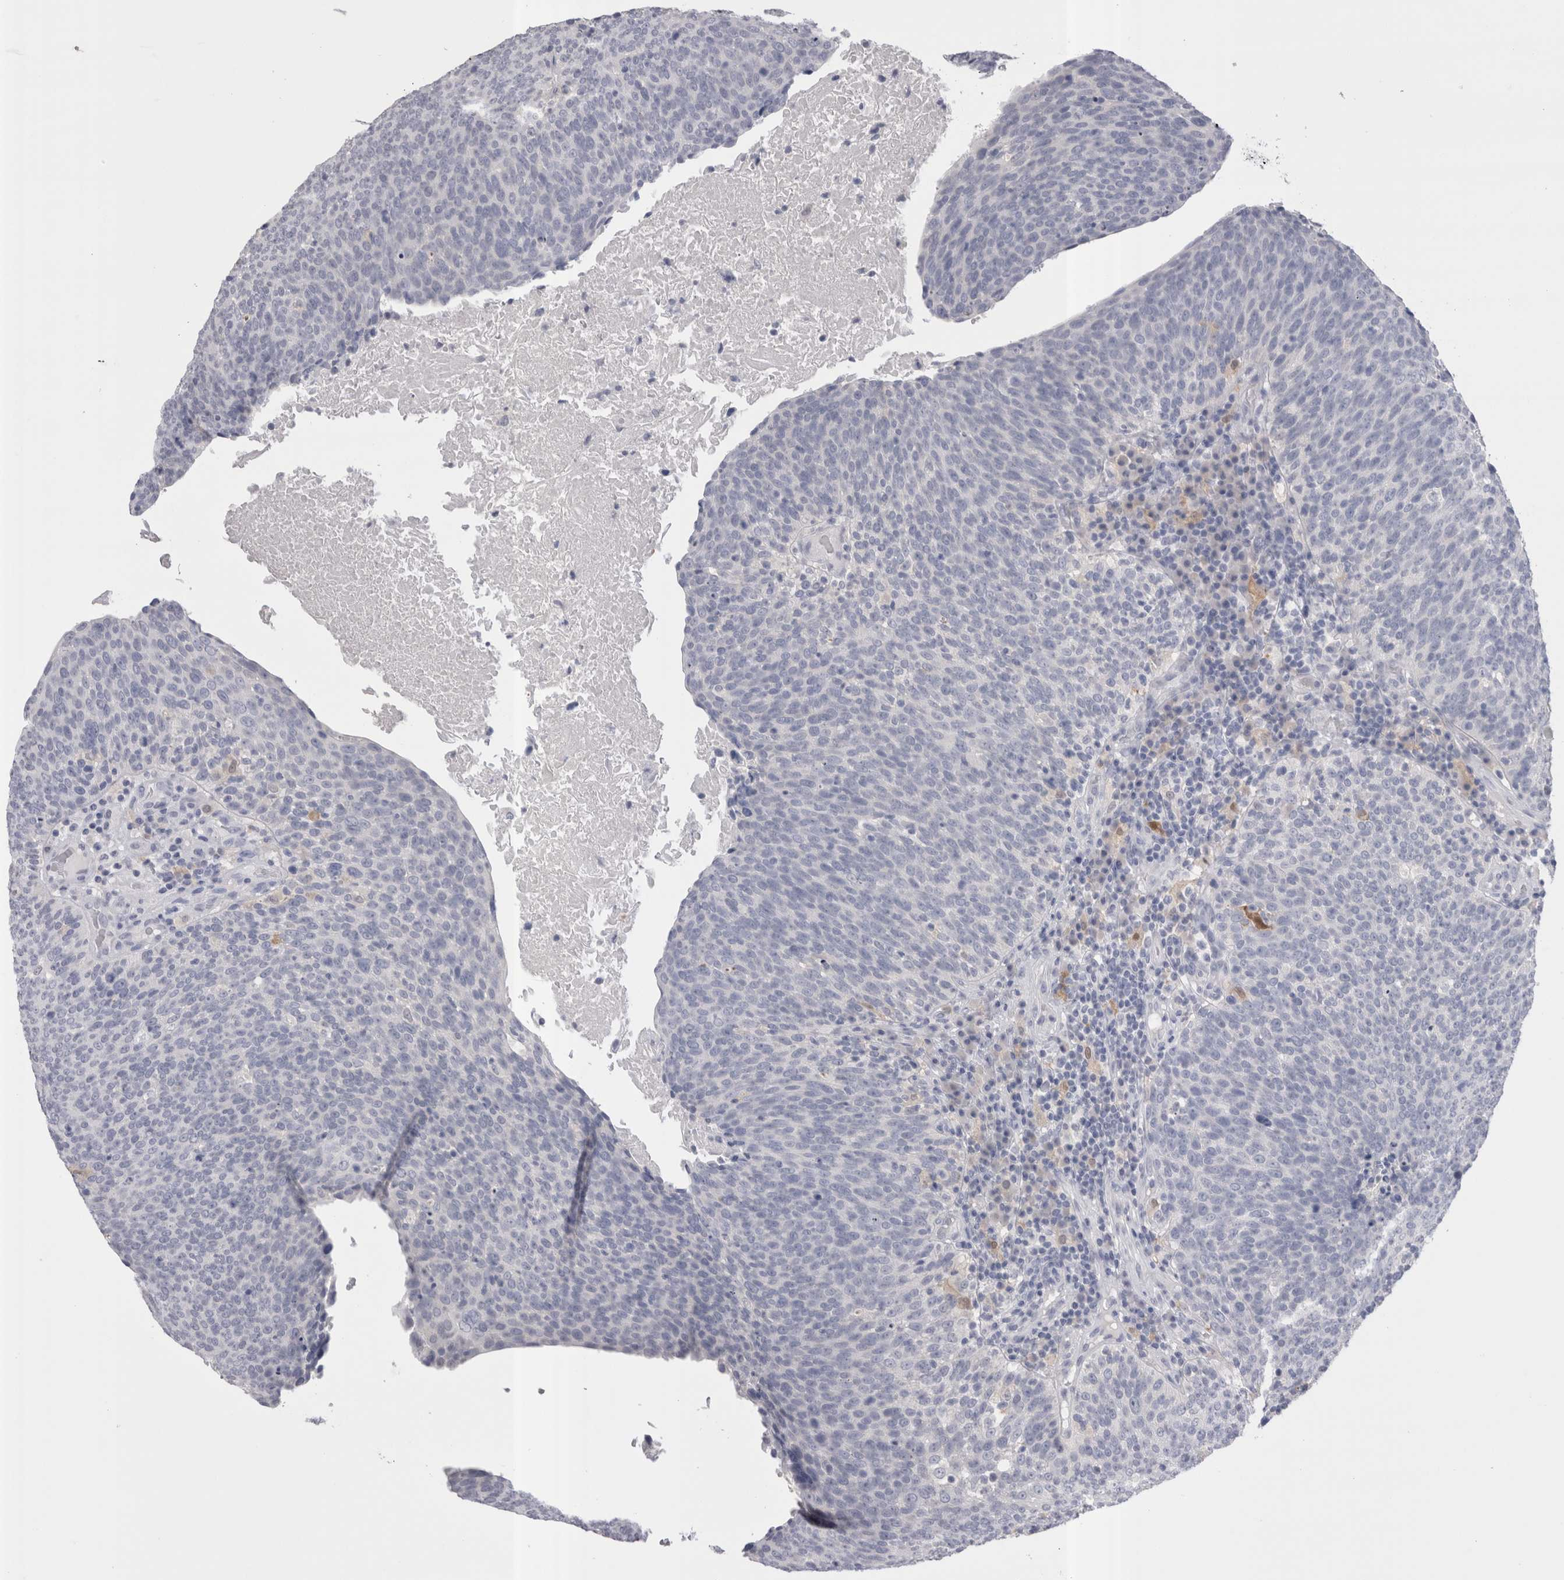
{"staining": {"intensity": "negative", "quantity": "none", "location": "none"}, "tissue": "head and neck cancer", "cell_type": "Tumor cells", "image_type": "cancer", "snomed": [{"axis": "morphology", "description": "Squamous cell carcinoma, NOS"}, {"axis": "morphology", "description": "Squamous cell carcinoma, metastatic, NOS"}, {"axis": "topography", "description": "Lymph node"}, {"axis": "topography", "description": "Head-Neck"}], "caption": "Immunohistochemistry of metastatic squamous cell carcinoma (head and neck) displays no staining in tumor cells.", "gene": "SUCNR1", "patient": {"sex": "male", "age": 62}}